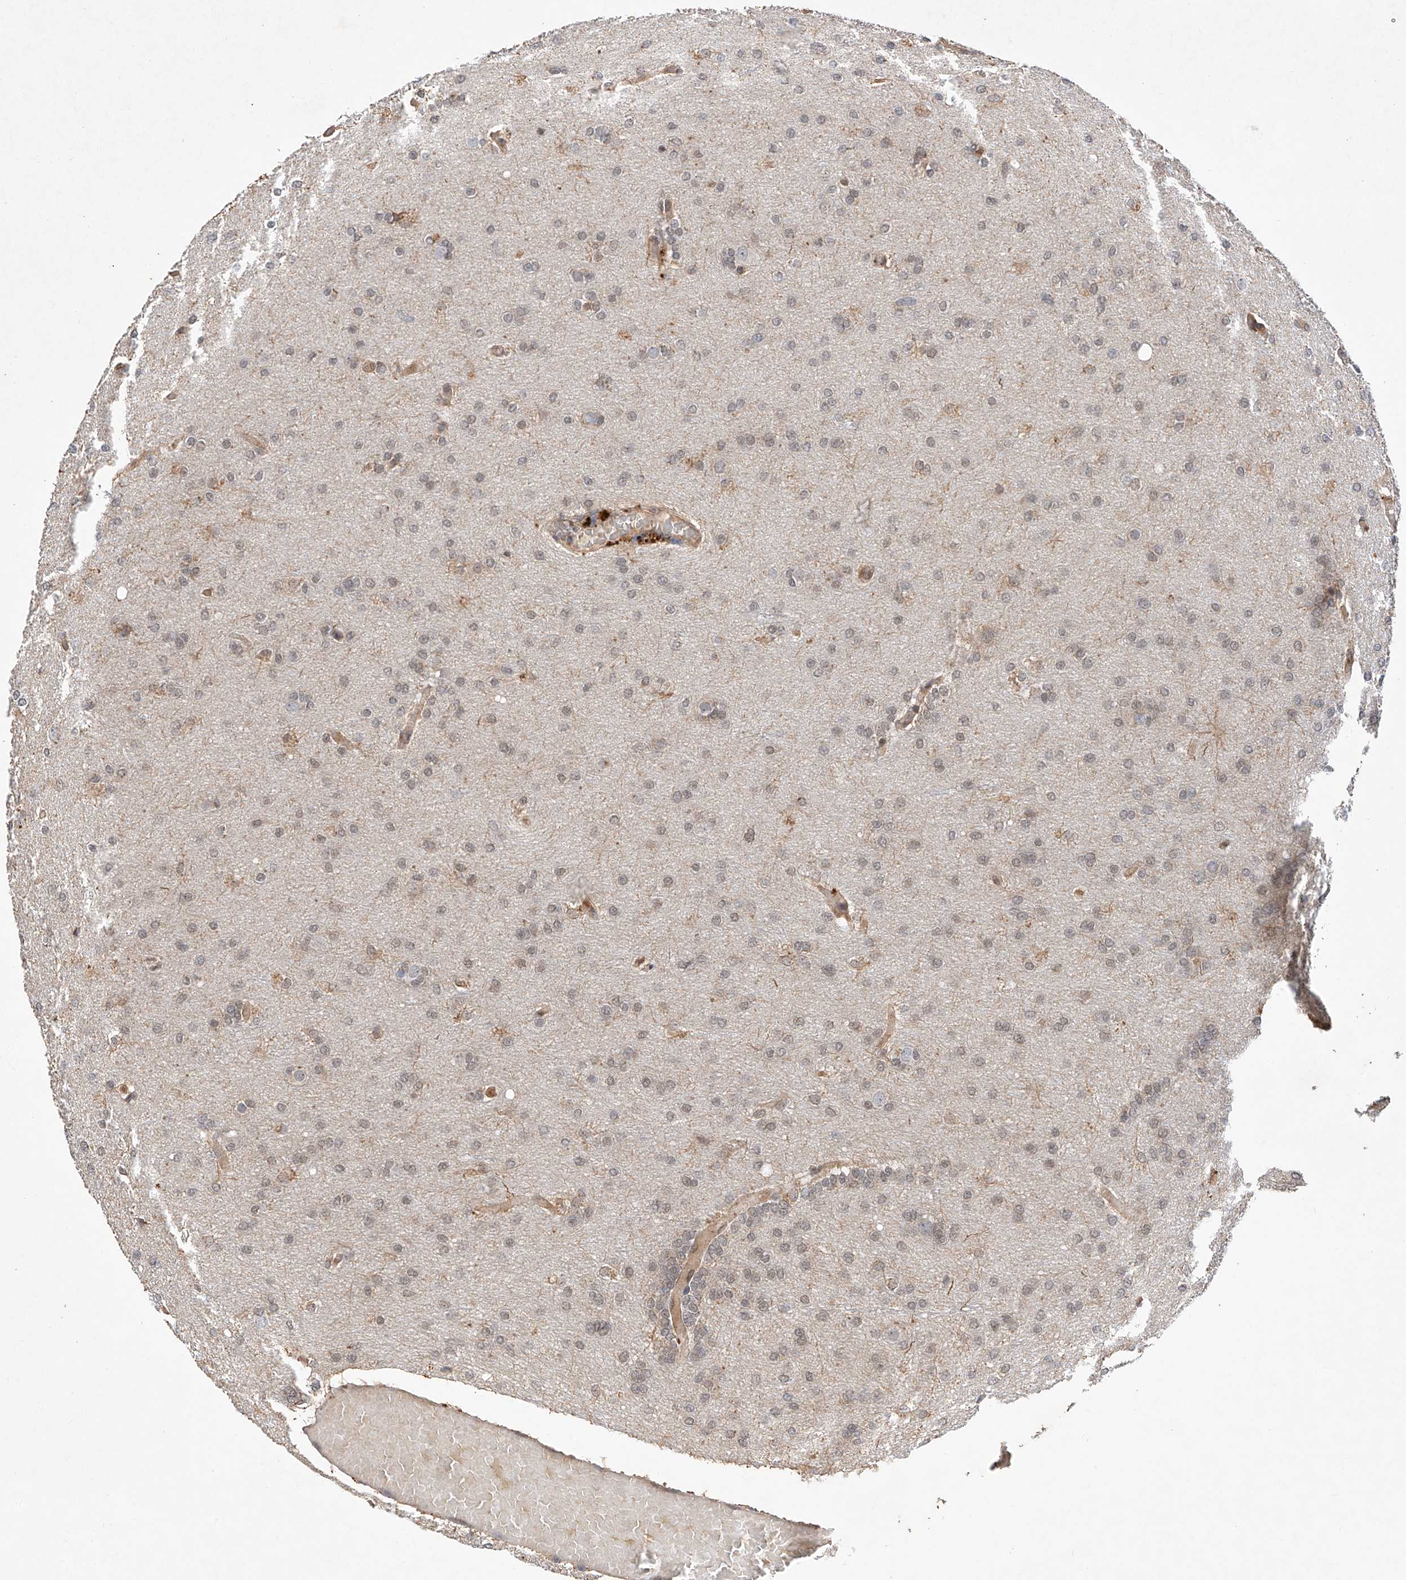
{"staining": {"intensity": "weak", "quantity": "<25%", "location": "nuclear"}, "tissue": "glioma", "cell_type": "Tumor cells", "image_type": "cancer", "snomed": [{"axis": "morphology", "description": "Glioma, malignant, High grade"}, {"axis": "topography", "description": "Cerebral cortex"}], "caption": "This is a image of immunohistochemistry (IHC) staining of glioma, which shows no positivity in tumor cells. (DAB (3,3'-diaminobenzidine) IHC with hematoxylin counter stain).", "gene": "RILPL2", "patient": {"sex": "female", "age": 36}}